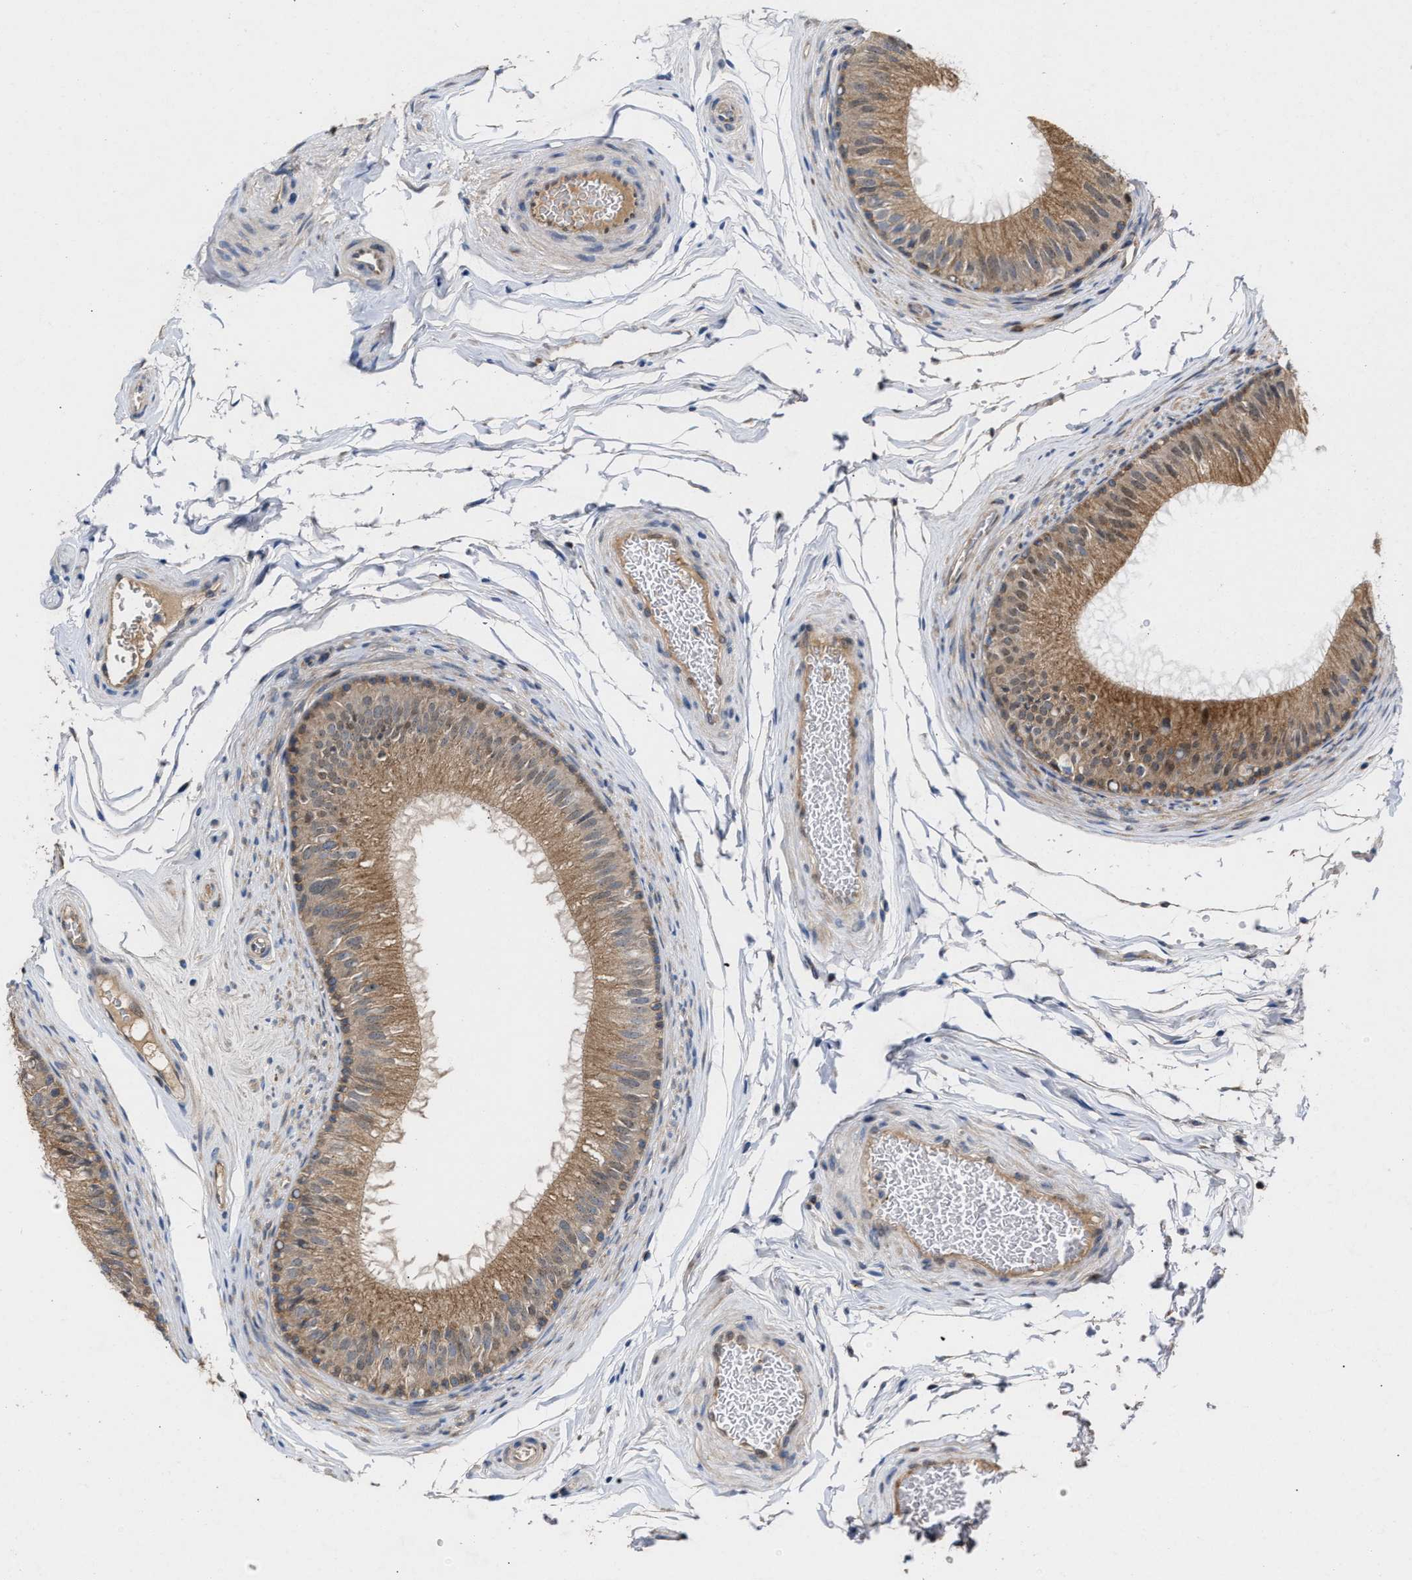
{"staining": {"intensity": "moderate", "quantity": ">75%", "location": "cytoplasmic/membranous"}, "tissue": "epididymis", "cell_type": "Glandular cells", "image_type": "normal", "snomed": [{"axis": "morphology", "description": "Normal tissue, NOS"}, {"axis": "topography", "description": "Testis"}, {"axis": "topography", "description": "Epididymis"}], "caption": "Glandular cells display medium levels of moderate cytoplasmic/membranous staining in approximately >75% of cells in normal epididymis.", "gene": "BBLN", "patient": {"sex": "male", "age": 36}}